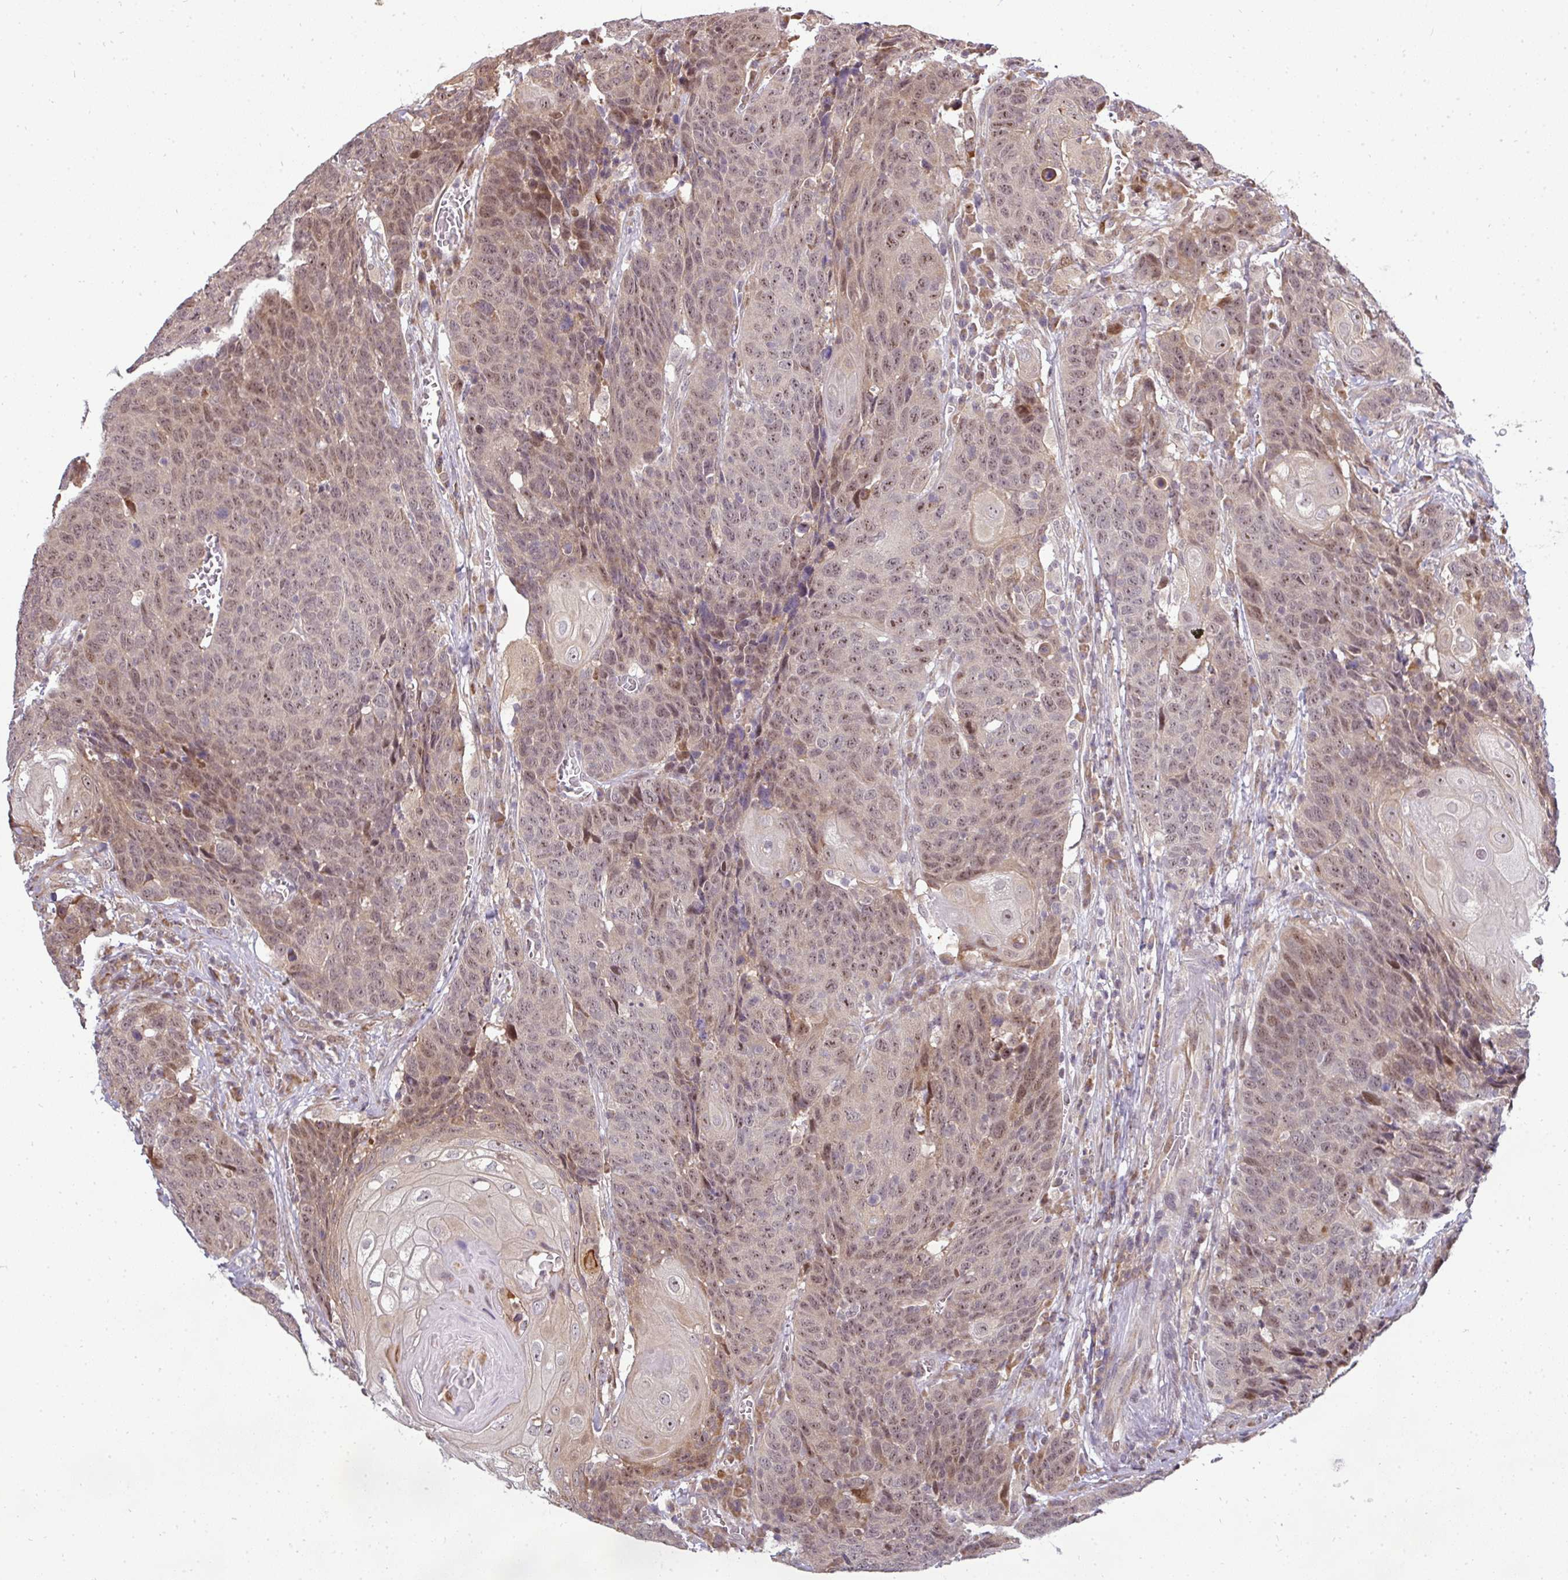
{"staining": {"intensity": "weak", "quantity": ">75%", "location": "nuclear"}, "tissue": "head and neck cancer", "cell_type": "Tumor cells", "image_type": "cancer", "snomed": [{"axis": "morphology", "description": "Squamous cell carcinoma, NOS"}, {"axis": "topography", "description": "Head-Neck"}], "caption": "Immunohistochemistry (IHC) image of human head and neck squamous cell carcinoma stained for a protein (brown), which exhibits low levels of weak nuclear expression in about >75% of tumor cells.", "gene": "PATZ1", "patient": {"sex": "male", "age": 66}}